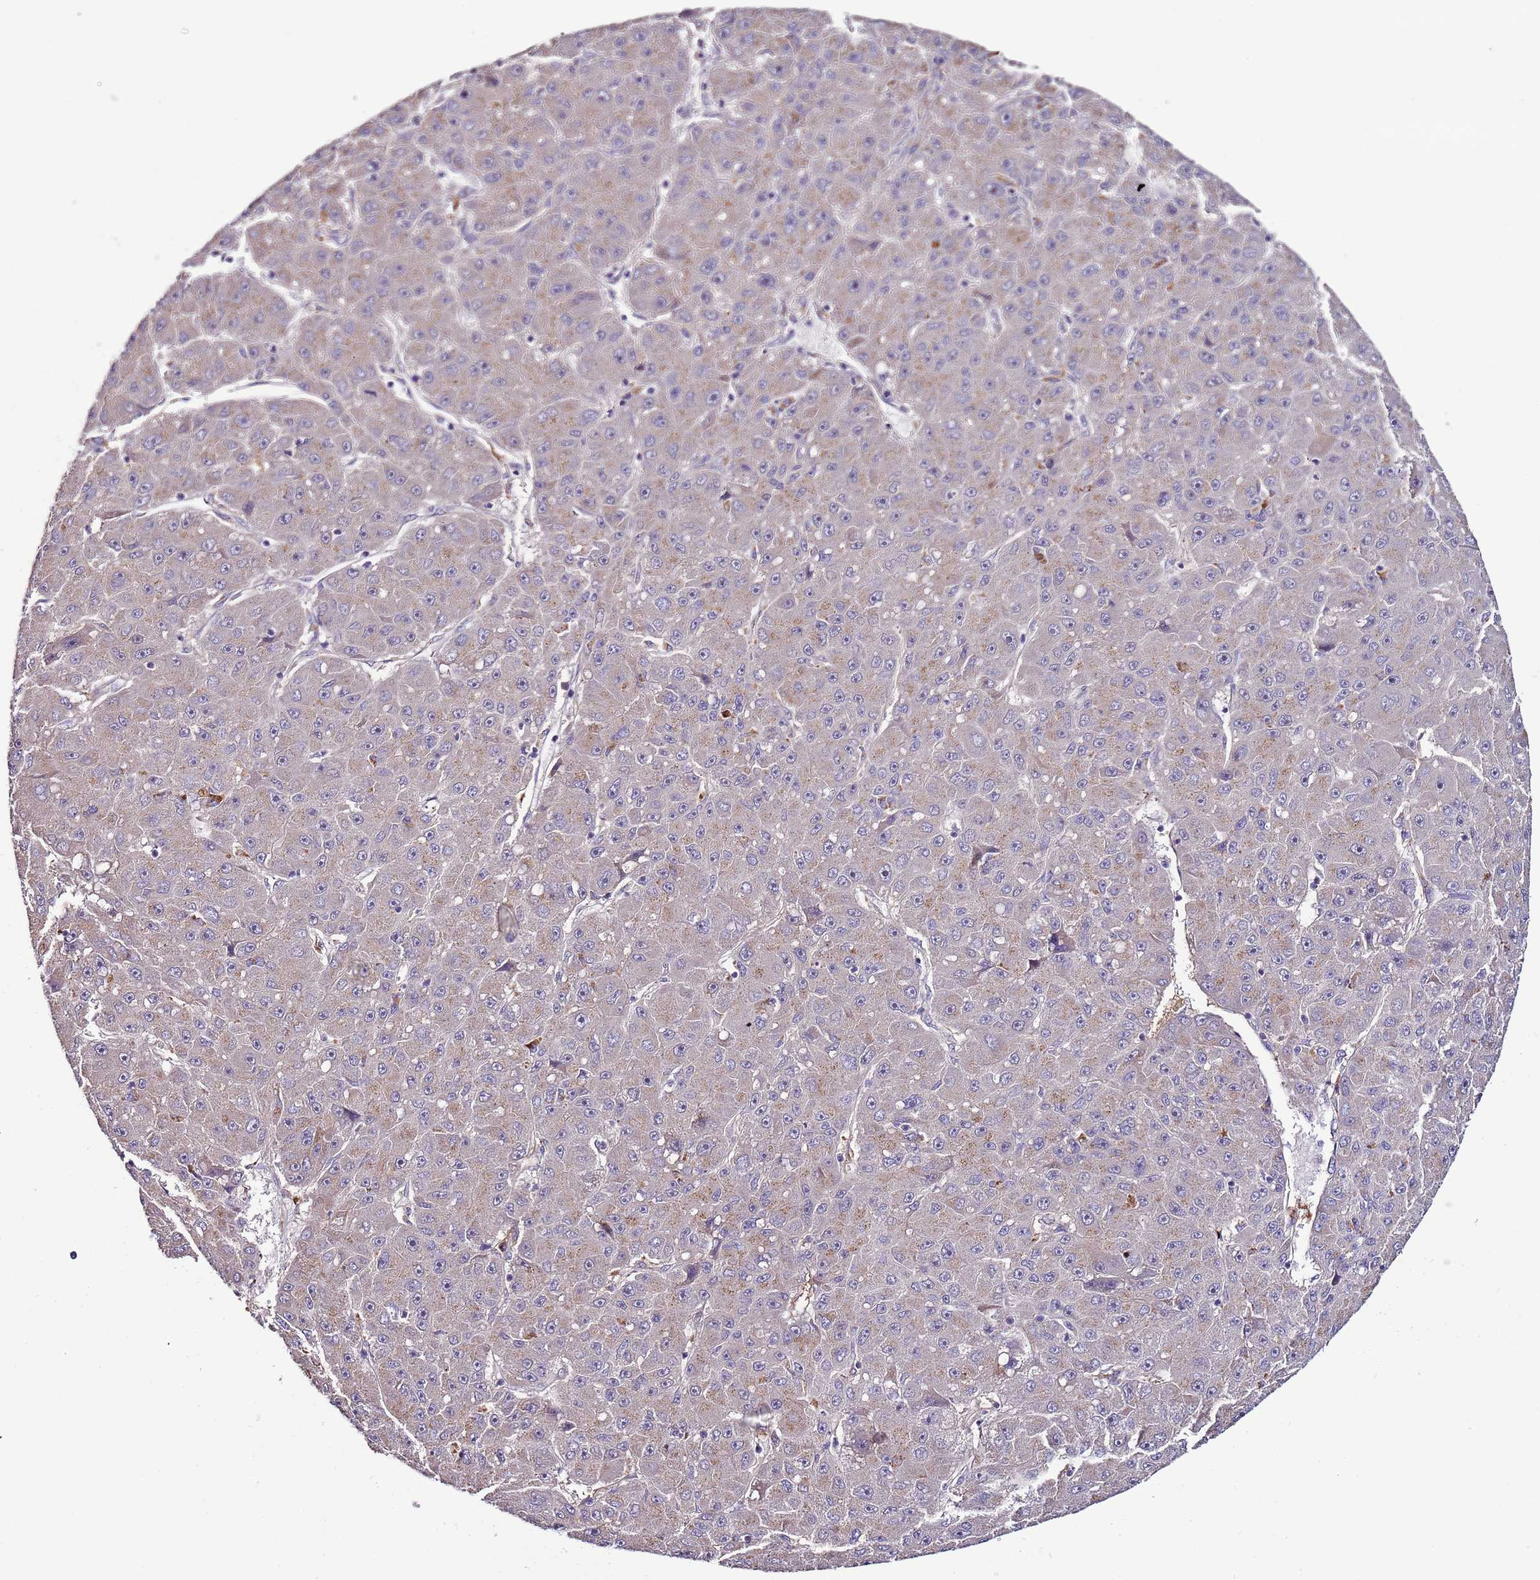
{"staining": {"intensity": "weak", "quantity": "<25%", "location": "cytoplasmic/membranous"}, "tissue": "liver cancer", "cell_type": "Tumor cells", "image_type": "cancer", "snomed": [{"axis": "morphology", "description": "Carcinoma, Hepatocellular, NOS"}, {"axis": "topography", "description": "Liver"}], "caption": "An image of human liver hepatocellular carcinoma is negative for staining in tumor cells.", "gene": "FAM20A", "patient": {"sex": "male", "age": 67}}